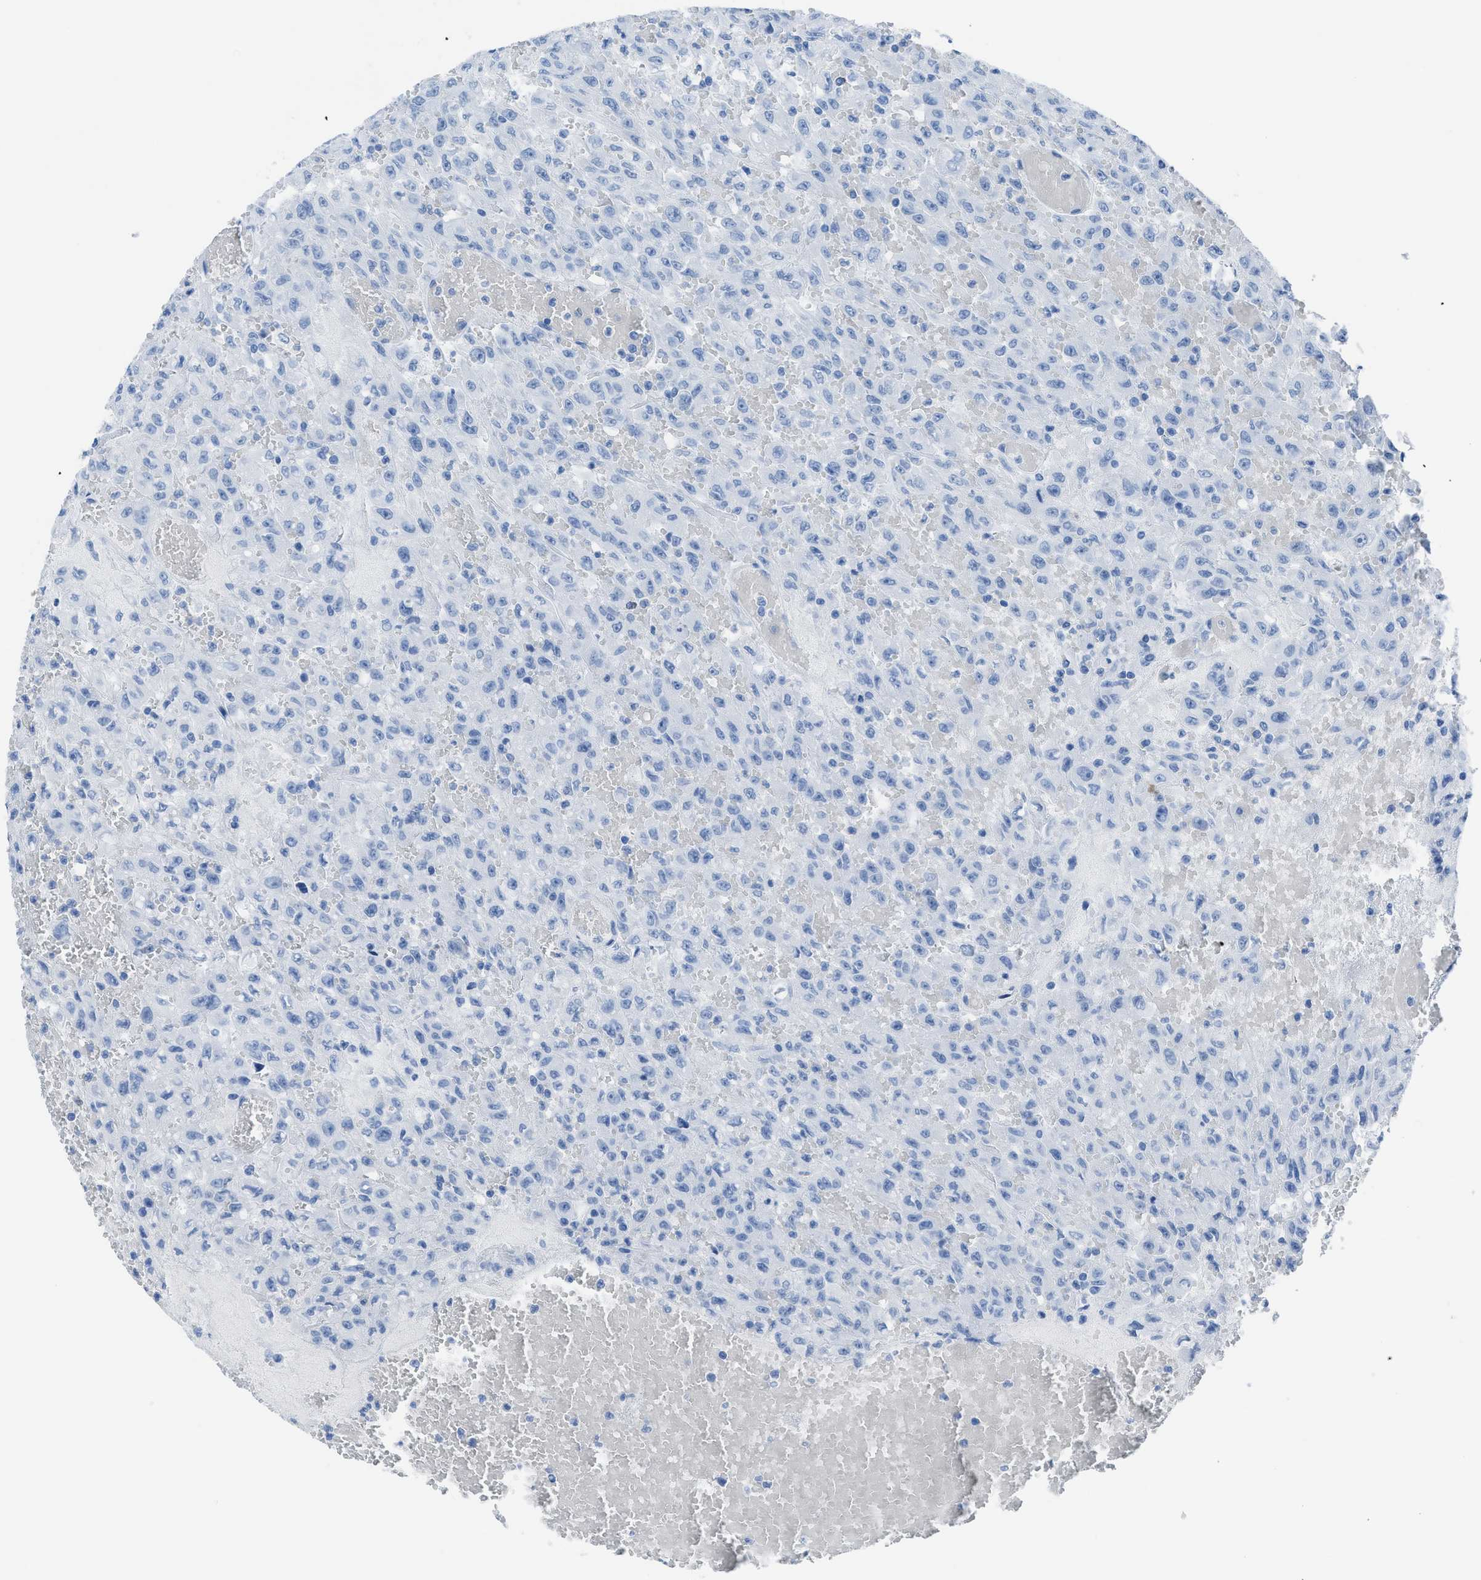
{"staining": {"intensity": "negative", "quantity": "none", "location": "none"}, "tissue": "urothelial cancer", "cell_type": "Tumor cells", "image_type": "cancer", "snomed": [{"axis": "morphology", "description": "Urothelial carcinoma, High grade"}, {"axis": "topography", "description": "Urinary bladder"}], "caption": "Tumor cells are negative for protein expression in human high-grade urothelial carcinoma.", "gene": "CDKN2A", "patient": {"sex": "male", "age": 46}}